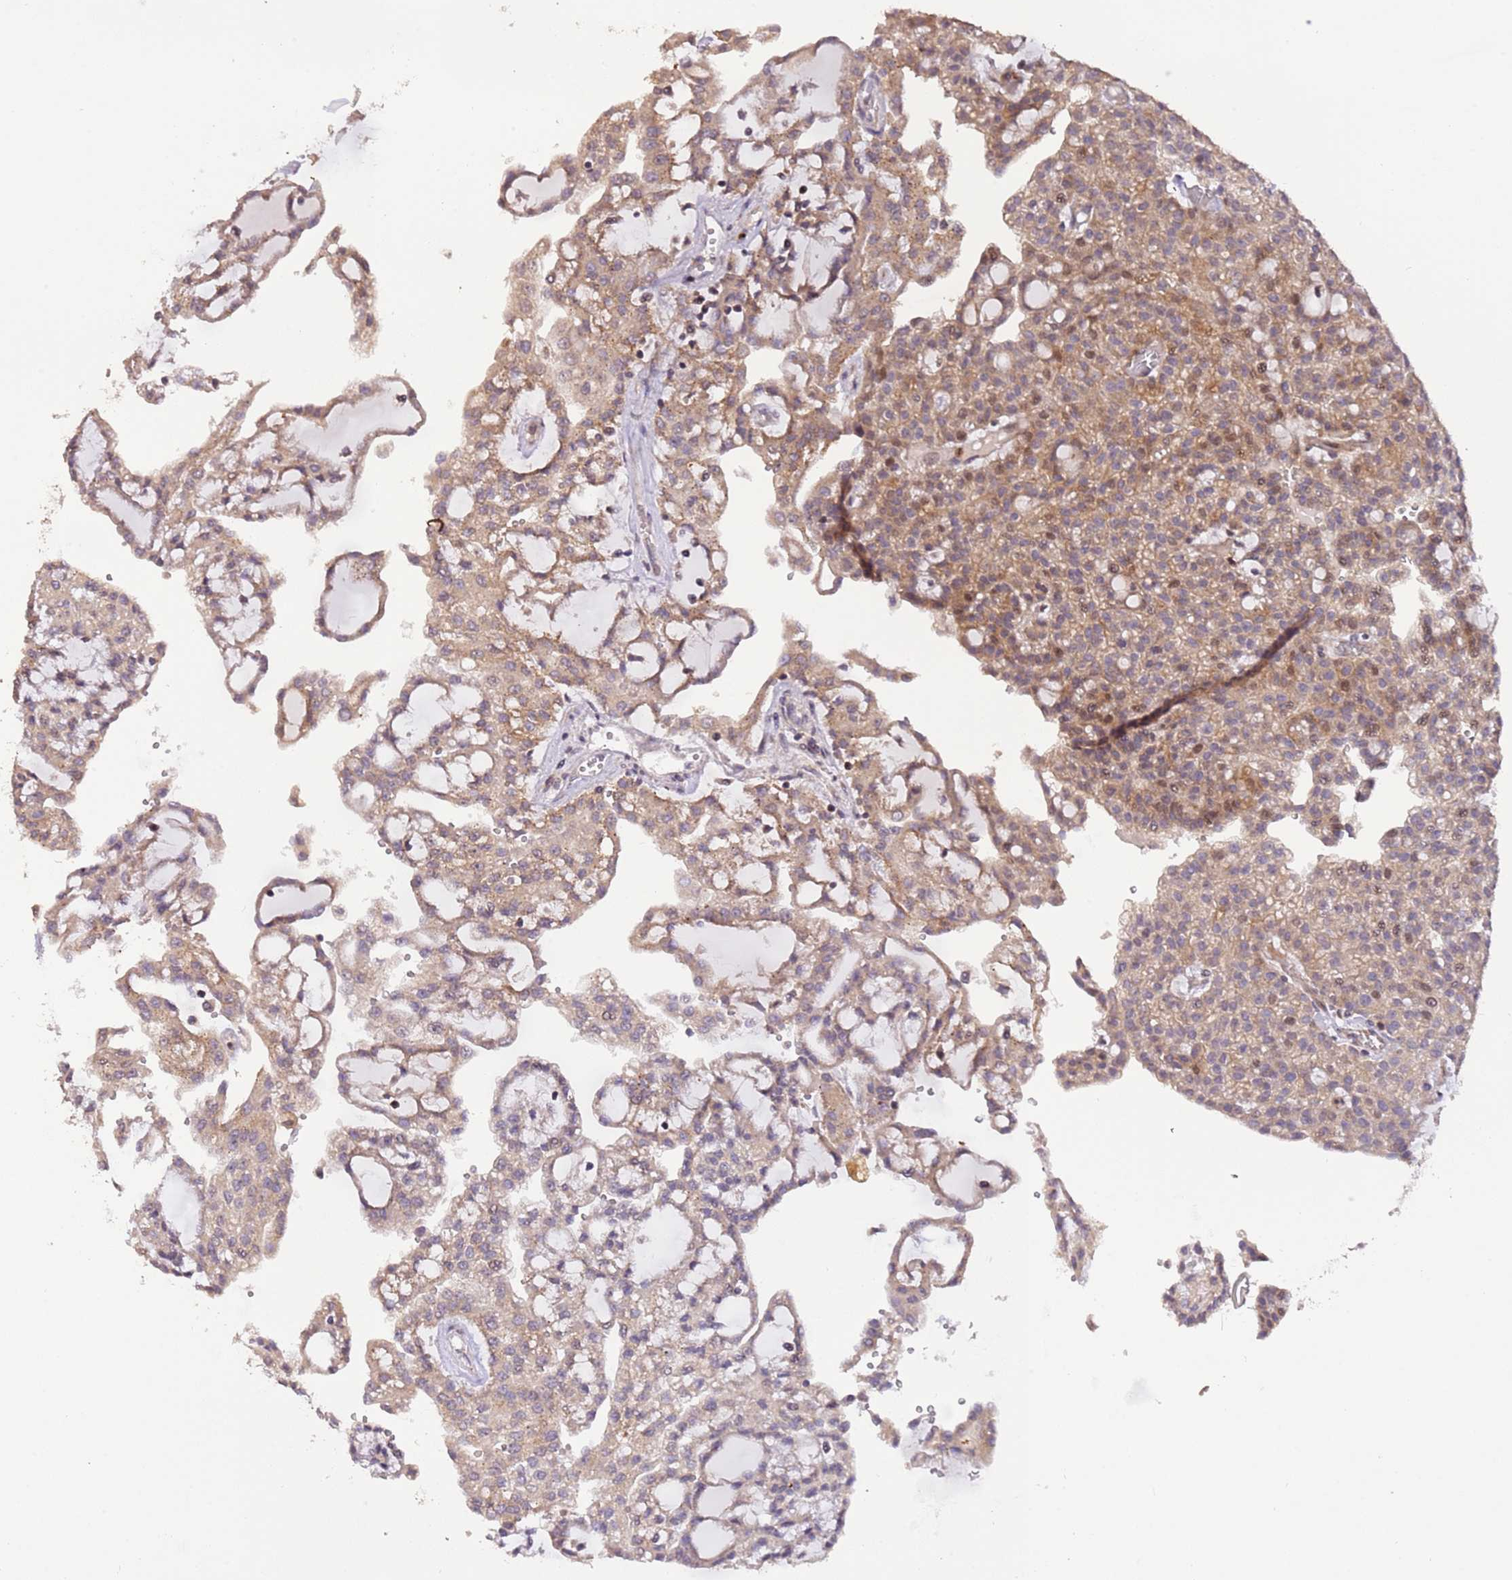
{"staining": {"intensity": "moderate", "quantity": "25%-75%", "location": "cytoplasmic/membranous"}, "tissue": "renal cancer", "cell_type": "Tumor cells", "image_type": "cancer", "snomed": [{"axis": "morphology", "description": "Adenocarcinoma, NOS"}, {"axis": "topography", "description": "Kidney"}], "caption": "Renal adenocarcinoma was stained to show a protein in brown. There is medium levels of moderate cytoplasmic/membranous staining in about 25%-75% of tumor cells. (Stains: DAB in brown, nuclei in blue, Microscopy: brightfield microscopy at high magnification).", "gene": "SLC16A4", "patient": {"sex": "male", "age": 63}}